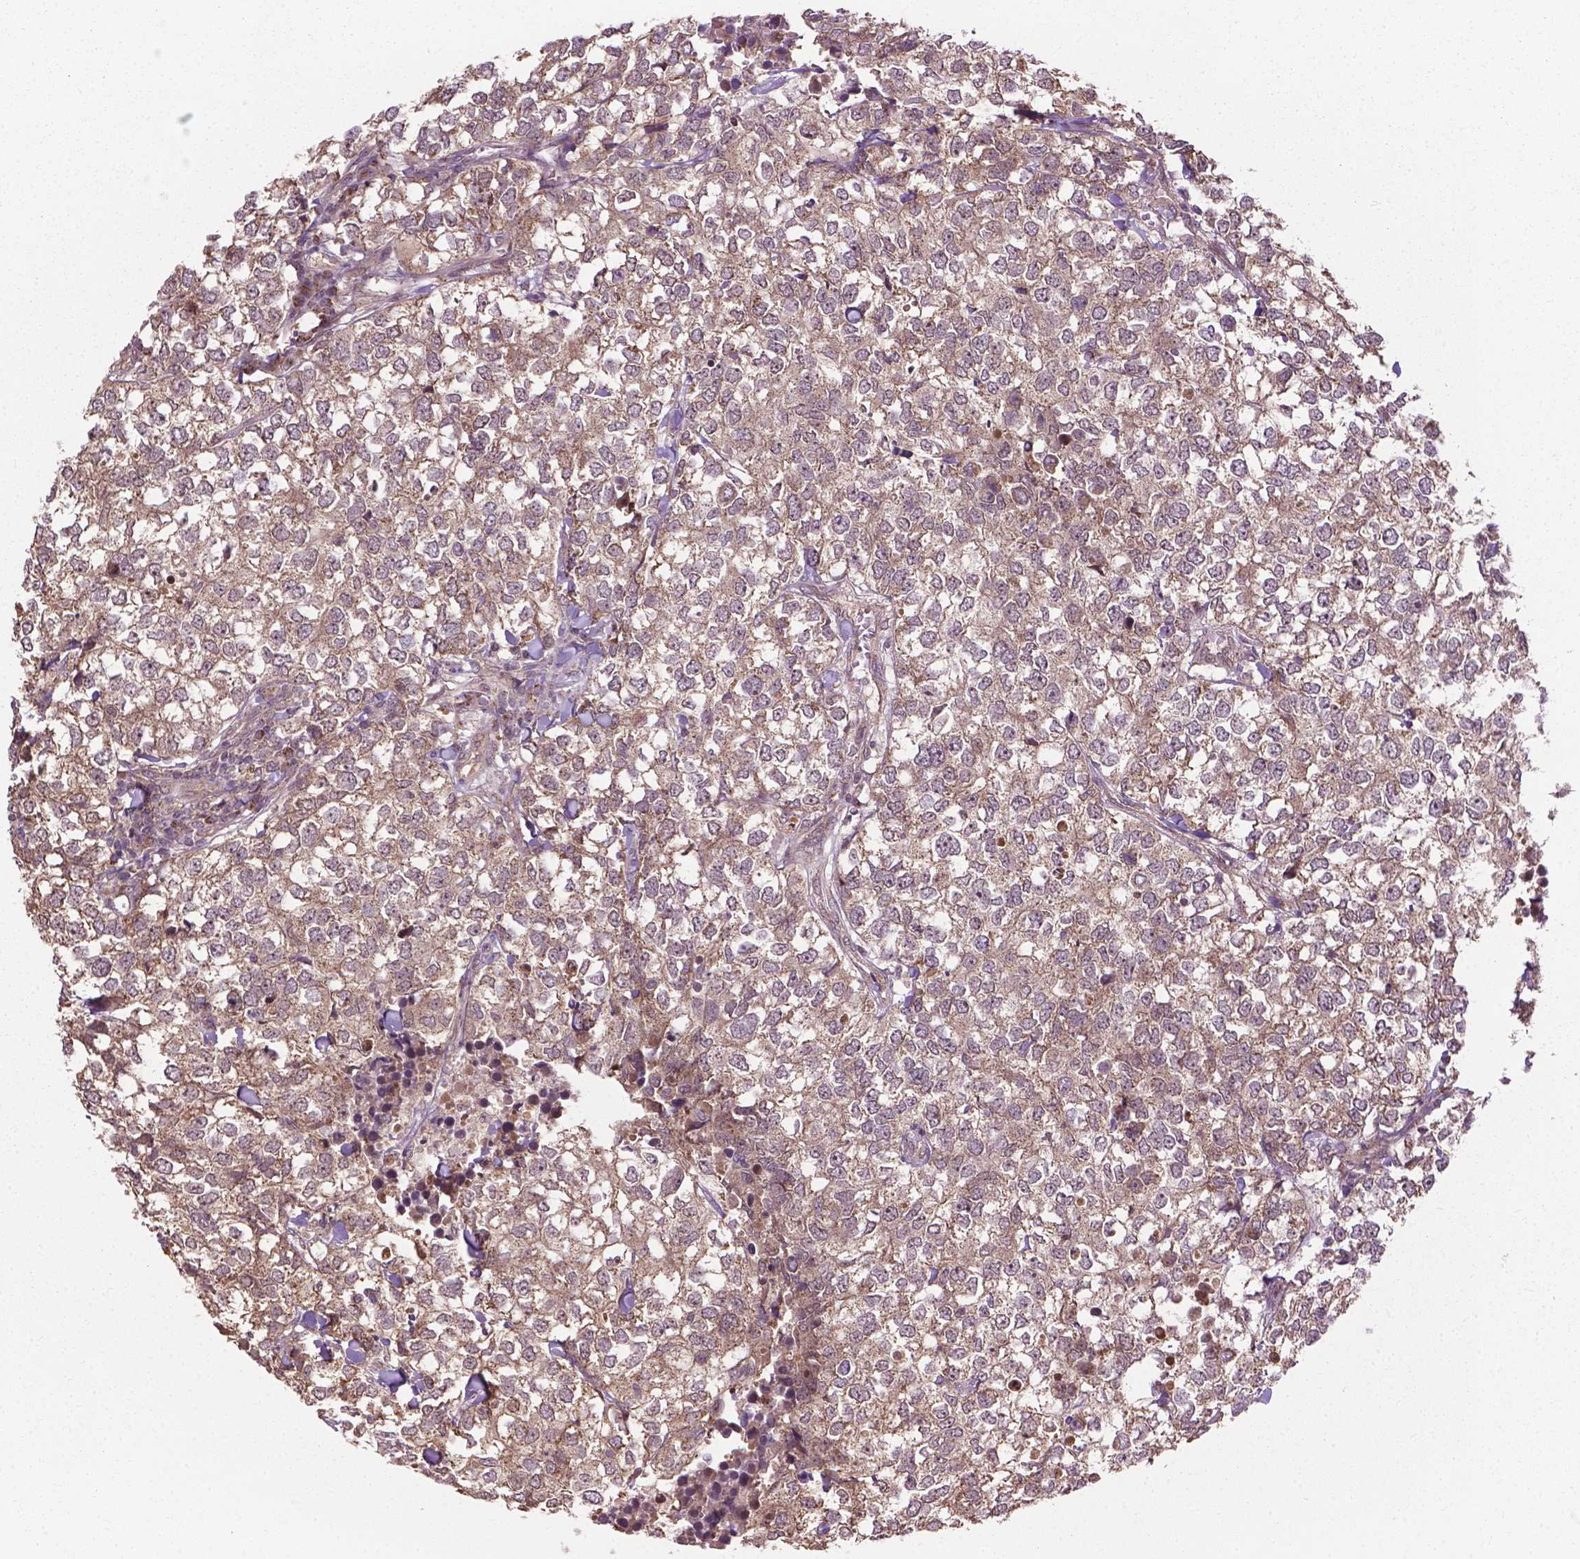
{"staining": {"intensity": "weak", "quantity": "25%-75%", "location": "cytoplasmic/membranous"}, "tissue": "breast cancer", "cell_type": "Tumor cells", "image_type": "cancer", "snomed": [{"axis": "morphology", "description": "Duct carcinoma"}, {"axis": "topography", "description": "Breast"}], "caption": "Human breast cancer stained with a brown dye reveals weak cytoplasmic/membranous positive positivity in about 25%-75% of tumor cells.", "gene": "PPP1CB", "patient": {"sex": "female", "age": 30}}